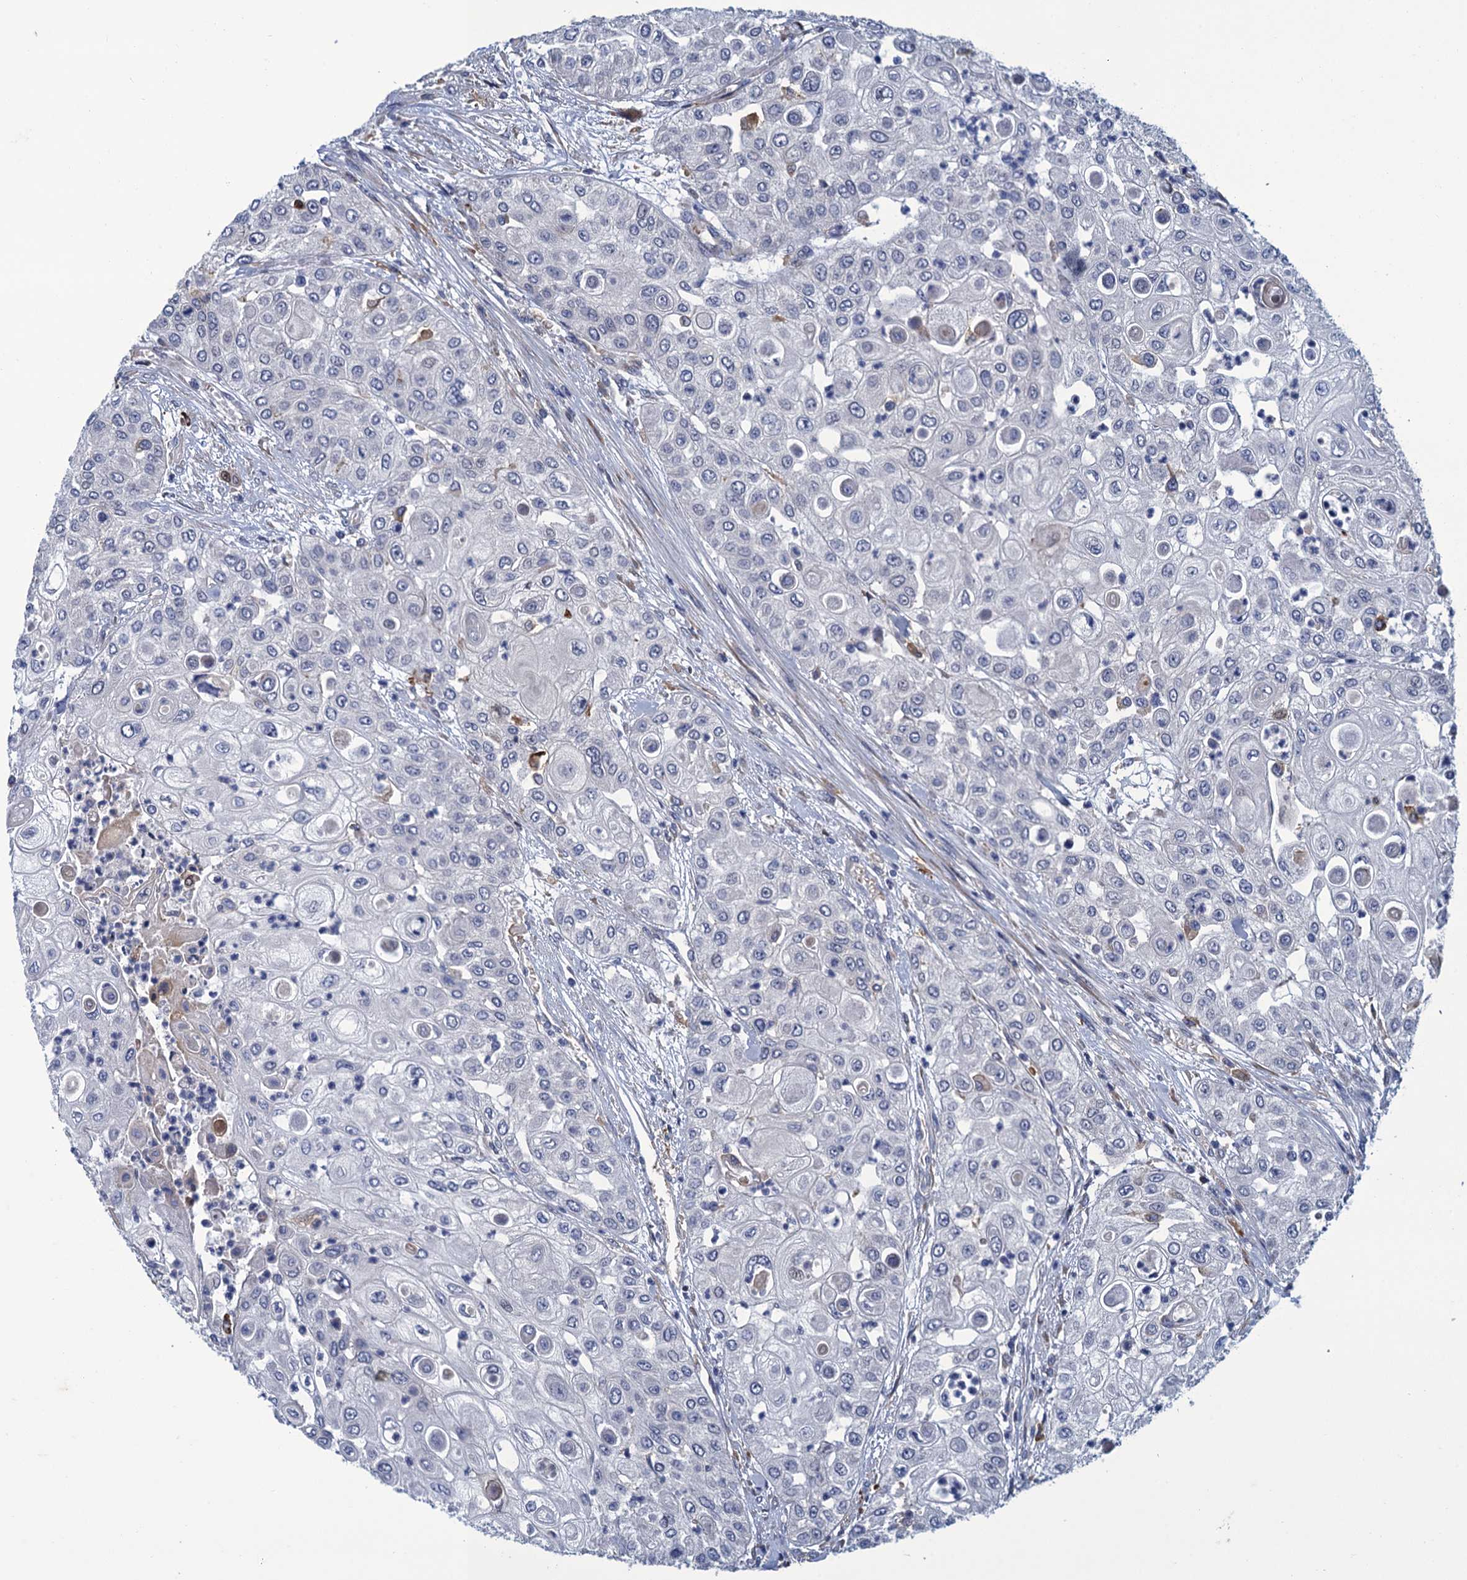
{"staining": {"intensity": "negative", "quantity": "none", "location": "none"}, "tissue": "urothelial cancer", "cell_type": "Tumor cells", "image_type": "cancer", "snomed": [{"axis": "morphology", "description": "Urothelial carcinoma, High grade"}, {"axis": "topography", "description": "Urinary bladder"}], "caption": "Immunohistochemical staining of human urothelial cancer reveals no significant staining in tumor cells.", "gene": "DNHD1", "patient": {"sex": "female", "age": 79}}